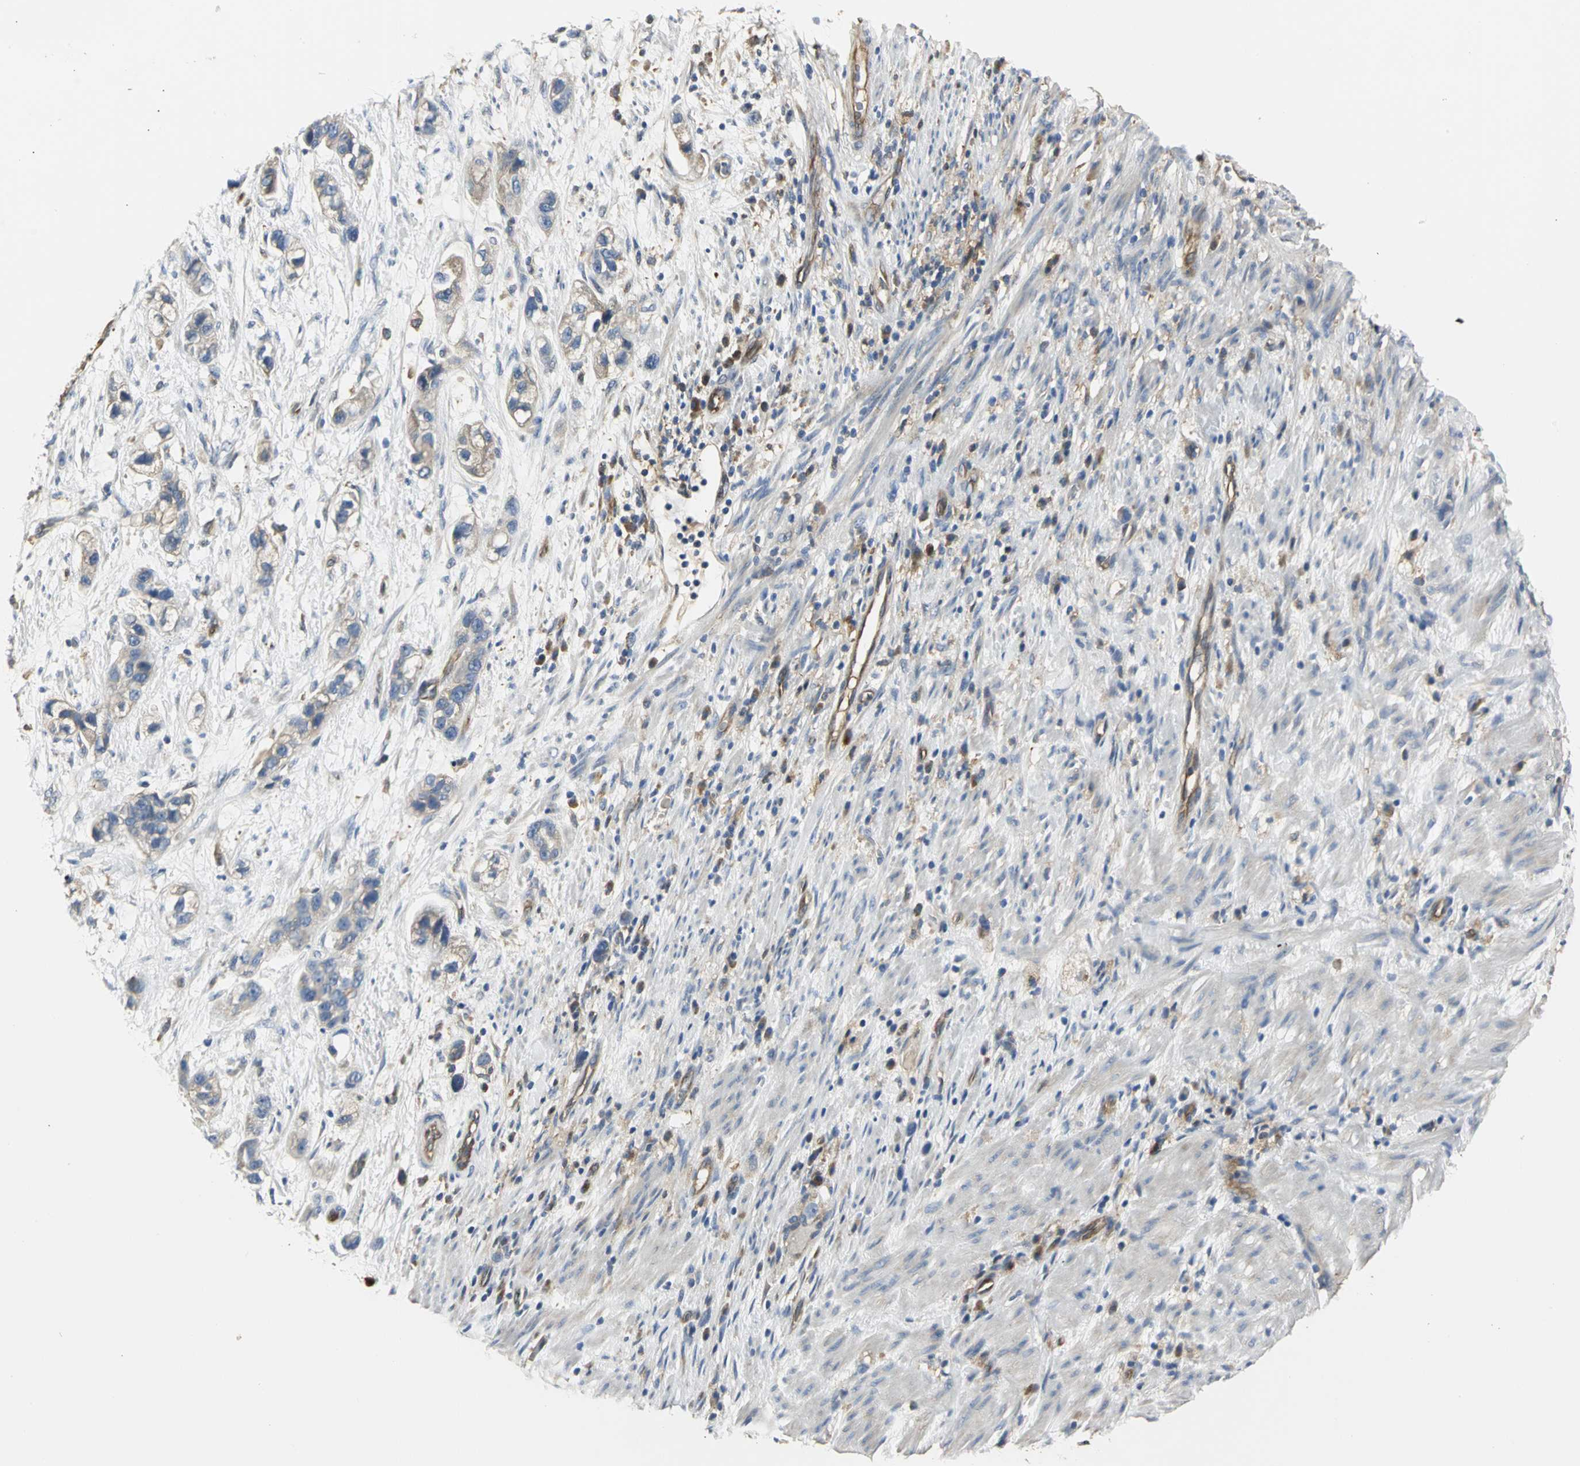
{"staining": {"intensity": "moderate", "quantity": "25%-75%", "location": "cytoplasmic/membranous"}, "tissue": "stomach cancer", "cell_type": "Tumor cells", "image_type": "cancer", "snomed": [{"axis": "morphology", "description": "Adenocarcinoma, NOS"}, {"axis": "topography", "description": "Stomach, lower"}], "caption": "An immunohistochemistry image of tumor tissue is shown. Protein staining in brown labels moderate cytoplasmic/membranous positivity in stomach cancer (adenocarcinoma) within tumor cells.", "gene": "CHRNB1", "patient": {"sex": "female", "age": 93}}